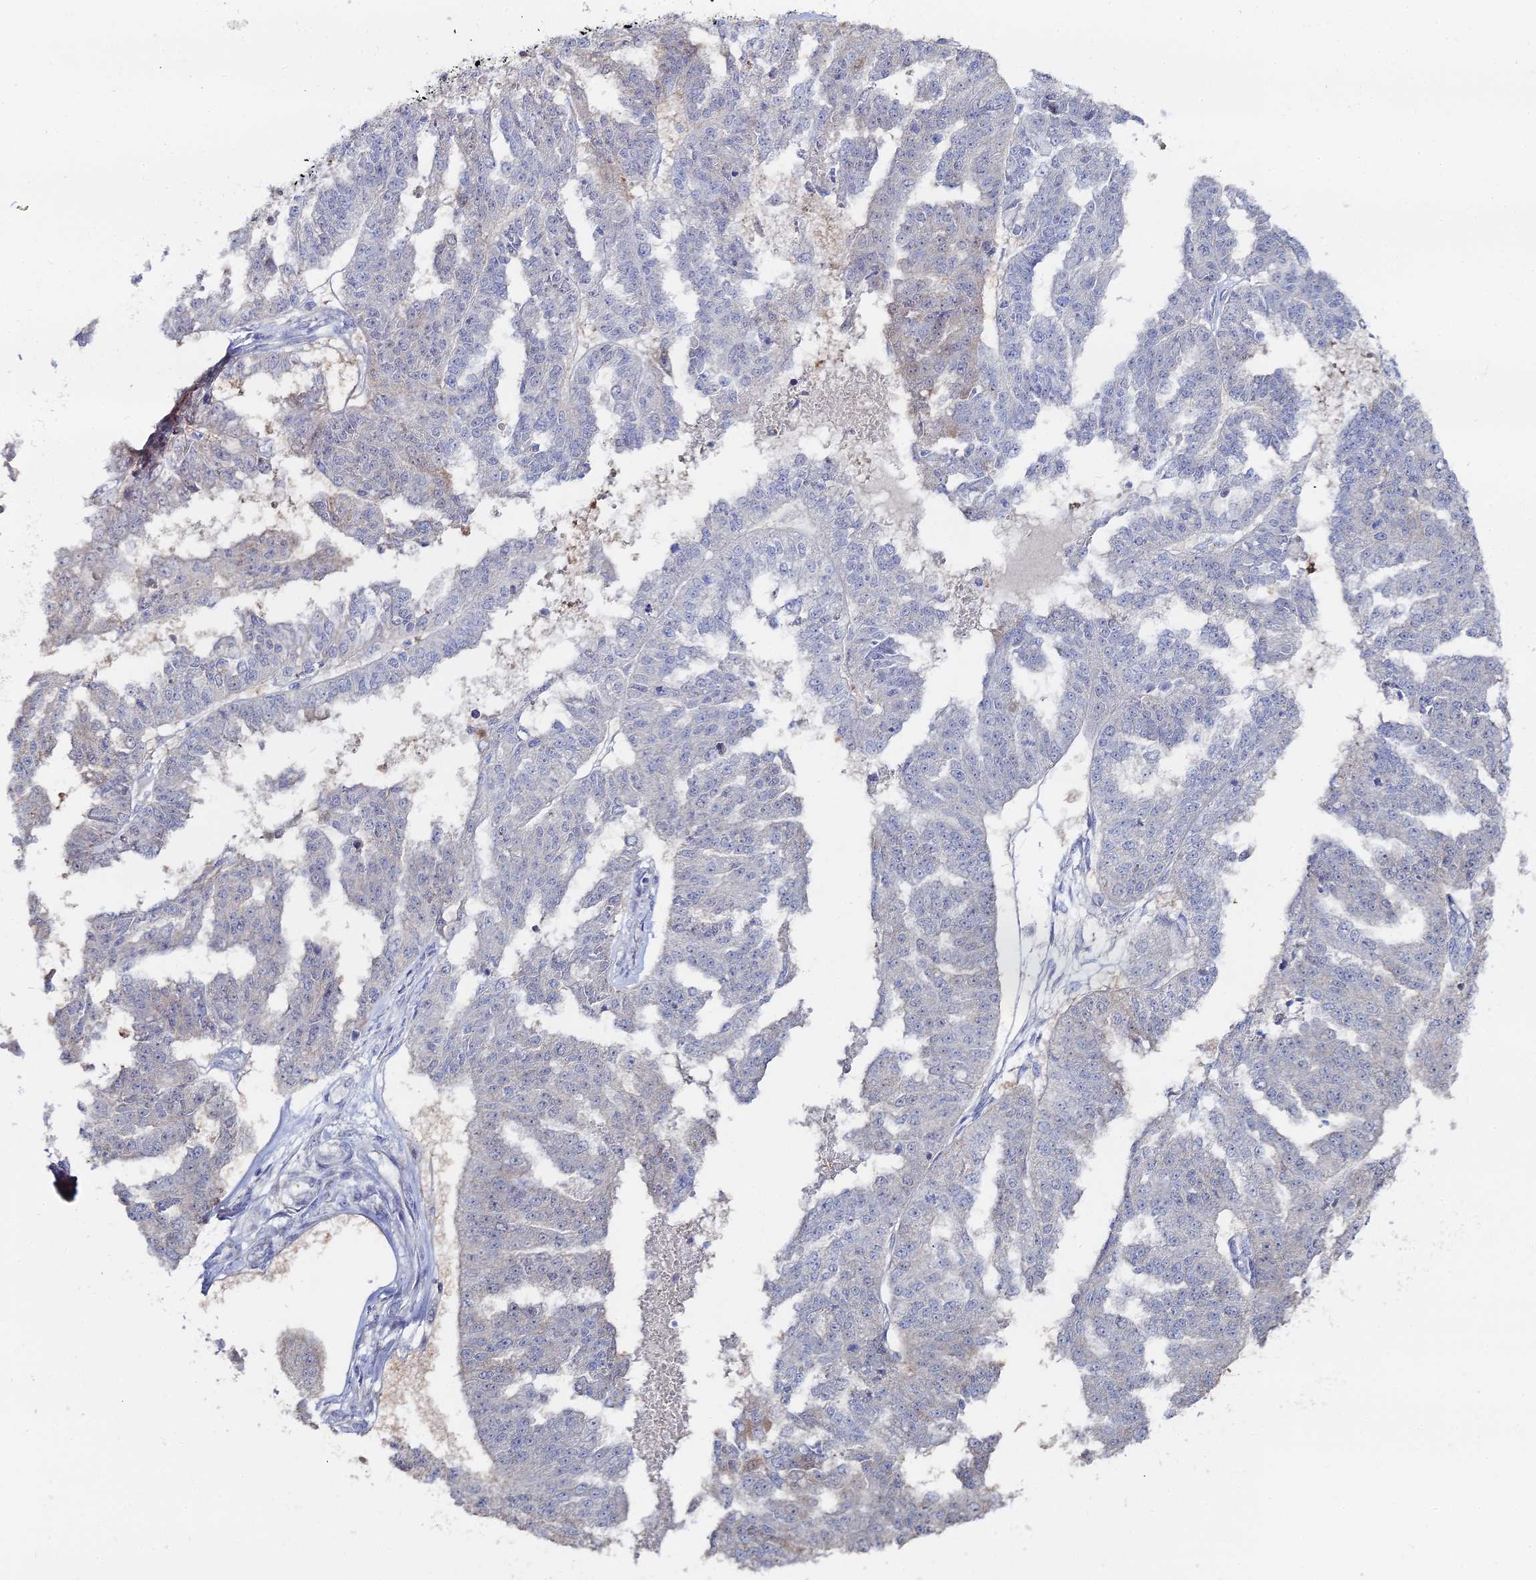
{"staining": {"intensity": "negative", "quantity": "none", "location": "none"}, "tissue": "ovarian cancer", "cell_type": "Tumor cells", "image_type": "cancer", "snomed": [{"axis": "morphology", "description": "Cystadenocarcinoma, serous, NOS"}, {"axis": "topography", "description": "Ovary"}], "caption": "Ovarian cancer (serous cystadenocarcinoma) was stained to show a protein in brown. There is no significant staining in tumor cells.", "gene": "THAP4", "patient": {"sex": "female", "age": 58}}